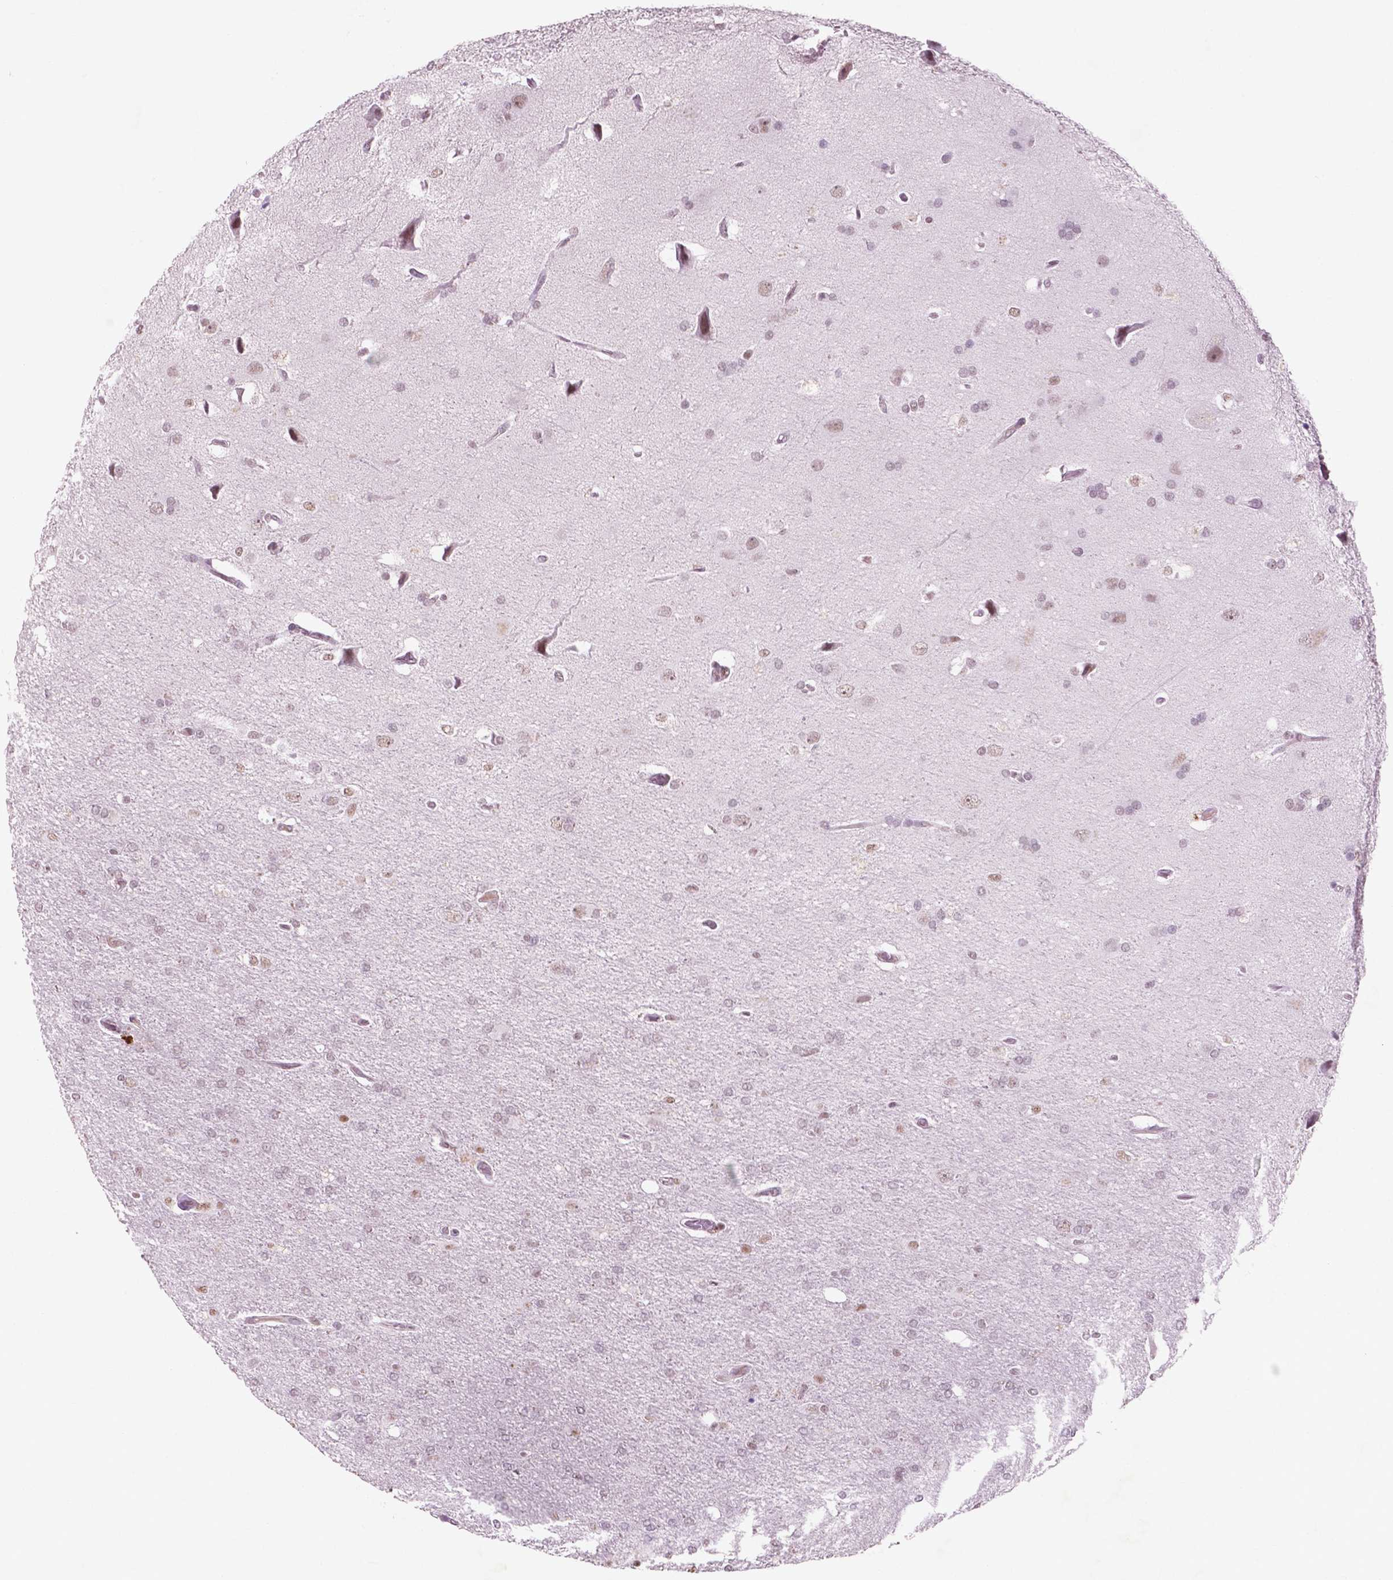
{"staining": {"intensity": "weak", "quantity": "25%-75%", "location": "nuclear"}, "tissue": "glioma", "cell_type": "Tumor cells", "image_type": "cancer", "snomed": [{"axis": "morphology", "description": "Glioma, malignant, High grade"}, {"axis": "topography", "description": "Cerebral cortex"}], "caption": "Immunohistochemical staining of human glioma exhibits low levels of weak nuclear expression in about 25%-75% of tumor cells. (DAB IHC, brown staining for protein, blue staining for nuclei).", "gene": "CTR9", "patient": {"sex": "male", "age": 70}}